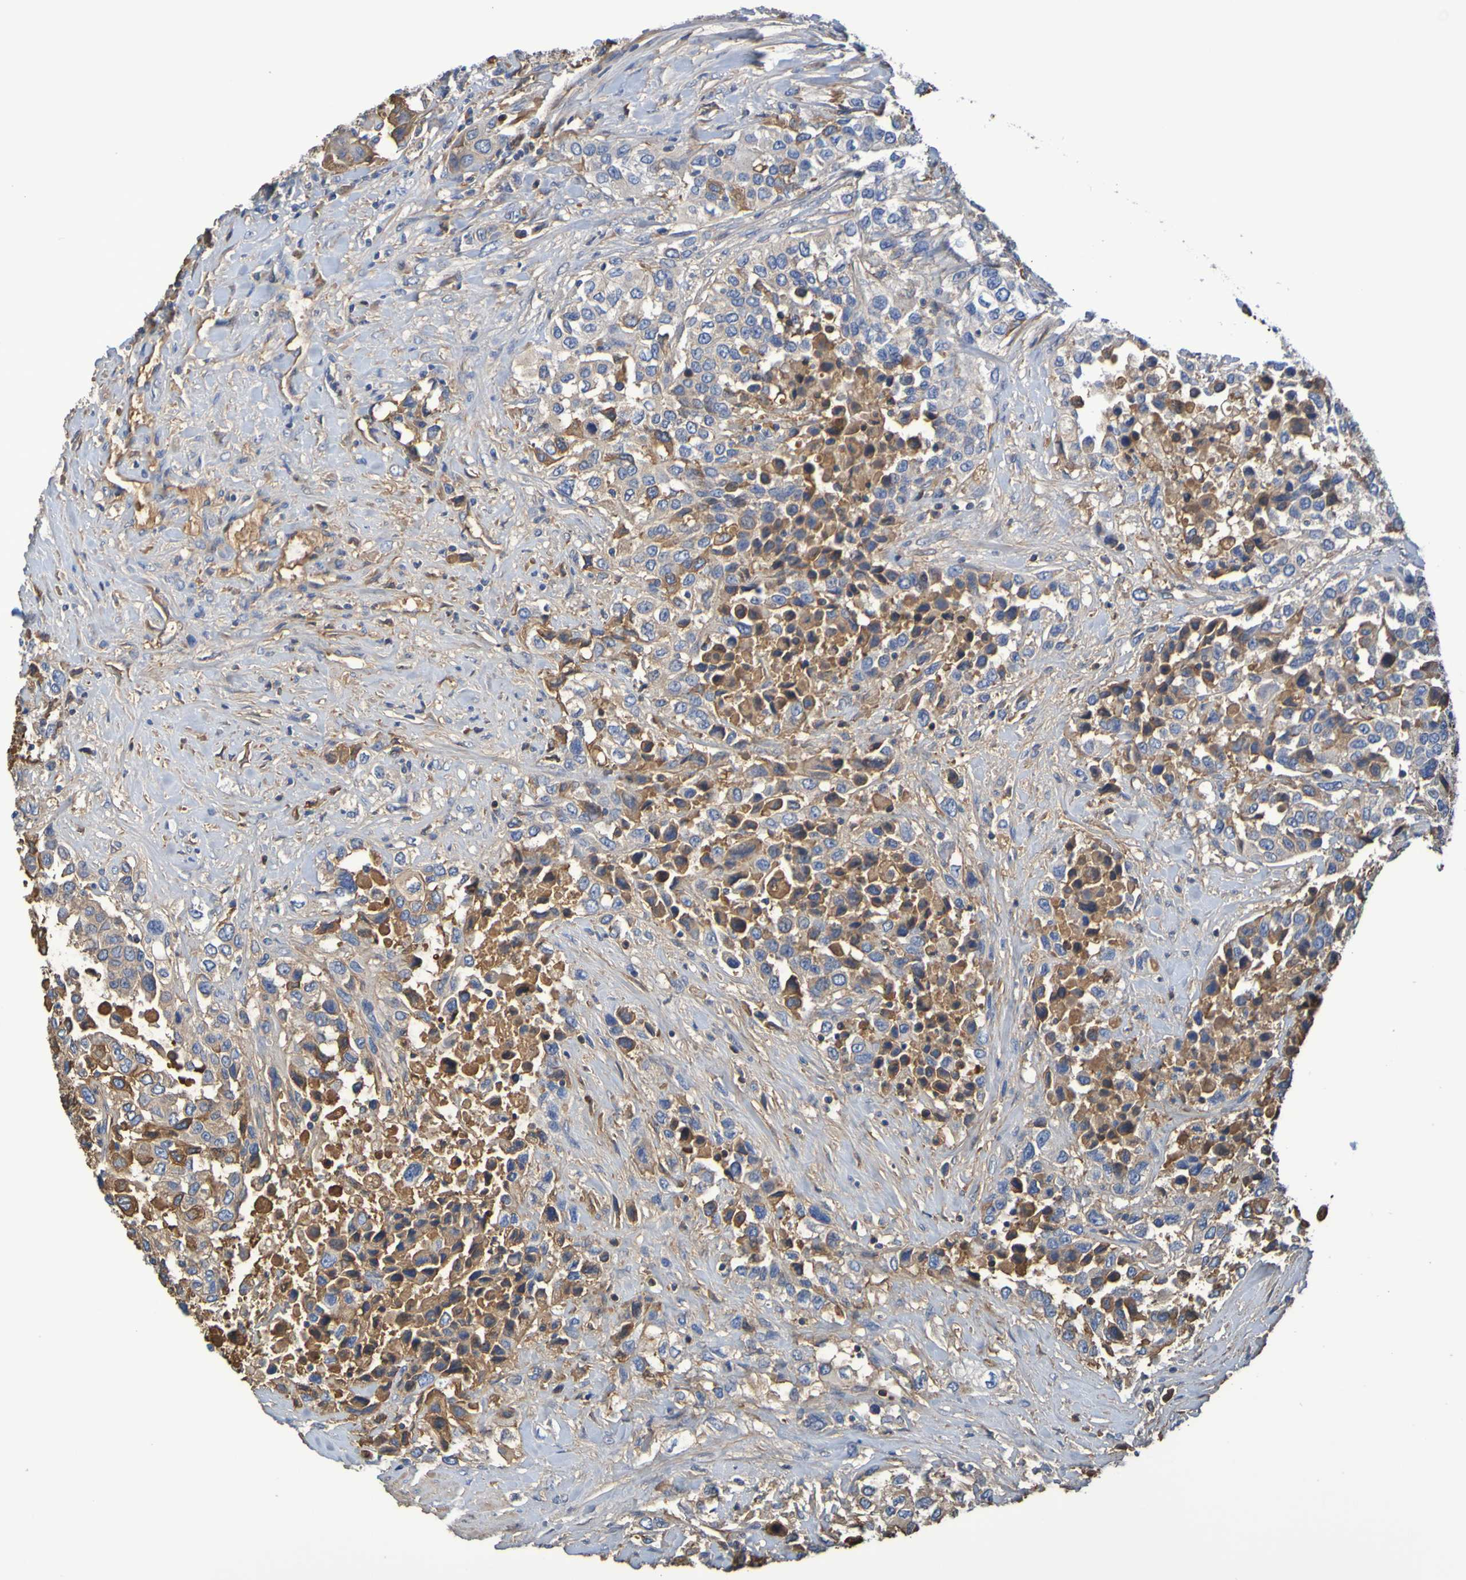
{"staining": {"intensity": "moderate", "quantity": "25%-75%", "location": "cytoplasmic/membranous"}, "tissue": "urothelial cancer", "cell_type": "Tumor cells", "image_type": "cancer", "snomed": [{"axis": "morphology", "description": "Urothelial carcinoma, High grade"}, {"axis": "topography", "description": "Urinary bladder"}], "caption": "High-power microscopy captured an immunohistochemistry (IHC) photomicrograph of urothelial carcinoma (high-grade), revealing moderate cytoplasmic/membranous expression in approximately 25%-75% of tumor cells.", "gene": "GAB3", "patient": {"sex": "female", "age": 80}}